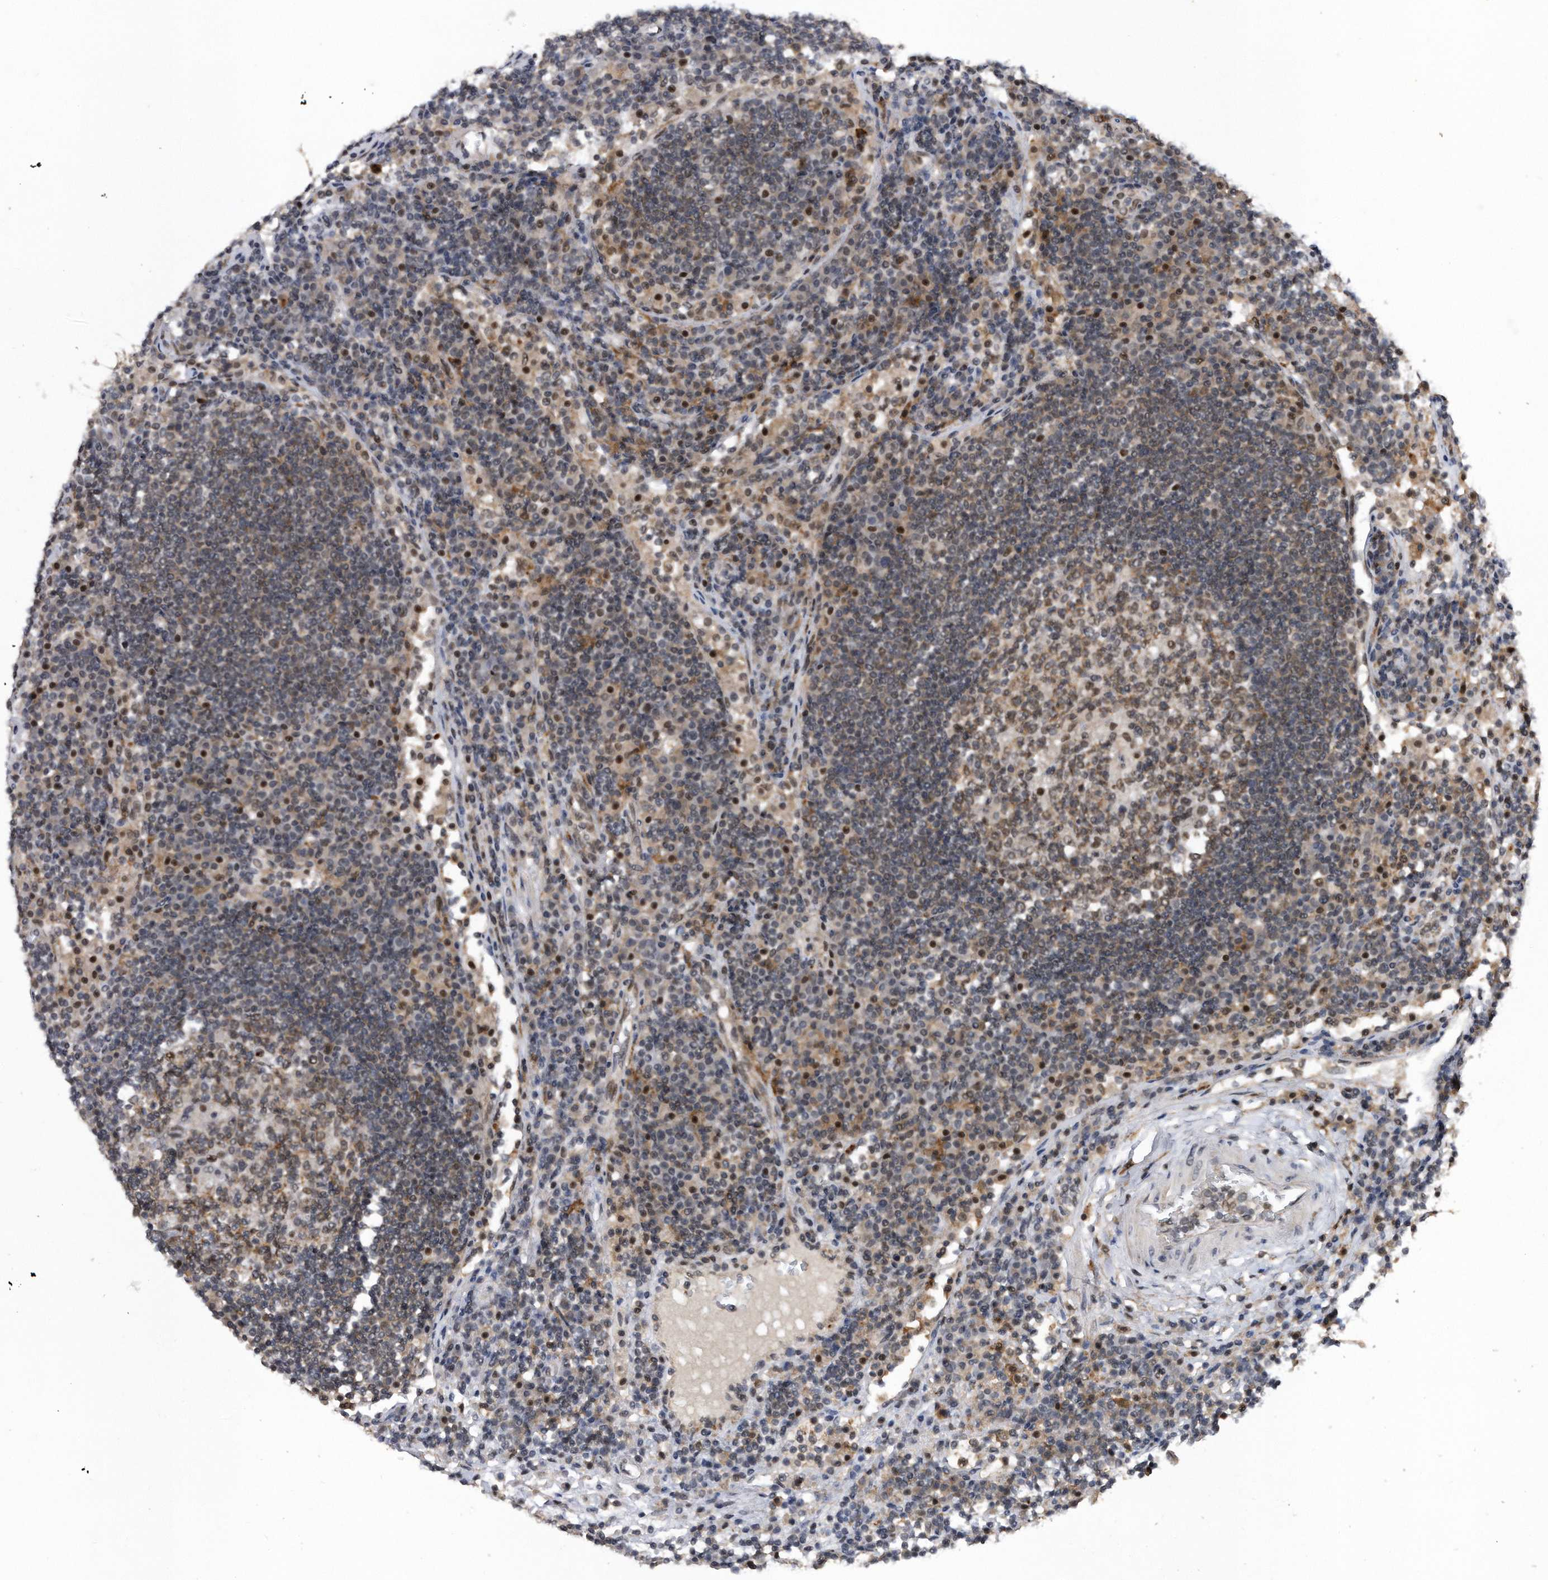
{"staining": {"intensity": "weak", "quantity": "25%-75%", "location": "cytoplasmic/membranous"}, "tissue": "lymph node", "cell_type": "Germinal center cells", "image_type": "normal", "snomed": [{"axis": "morphology", "description": "Normal tissue, NOS"}, {"axis": "topography", "description": "Lymph node"}], "caption": "A low amount of weak cytoplasmic/membranous positivity is present in approximately 25%-75% of germinal center cells in benign lymph node.", "gene": "VIRMA", "patient": {"sex": "female", "age": 53}}